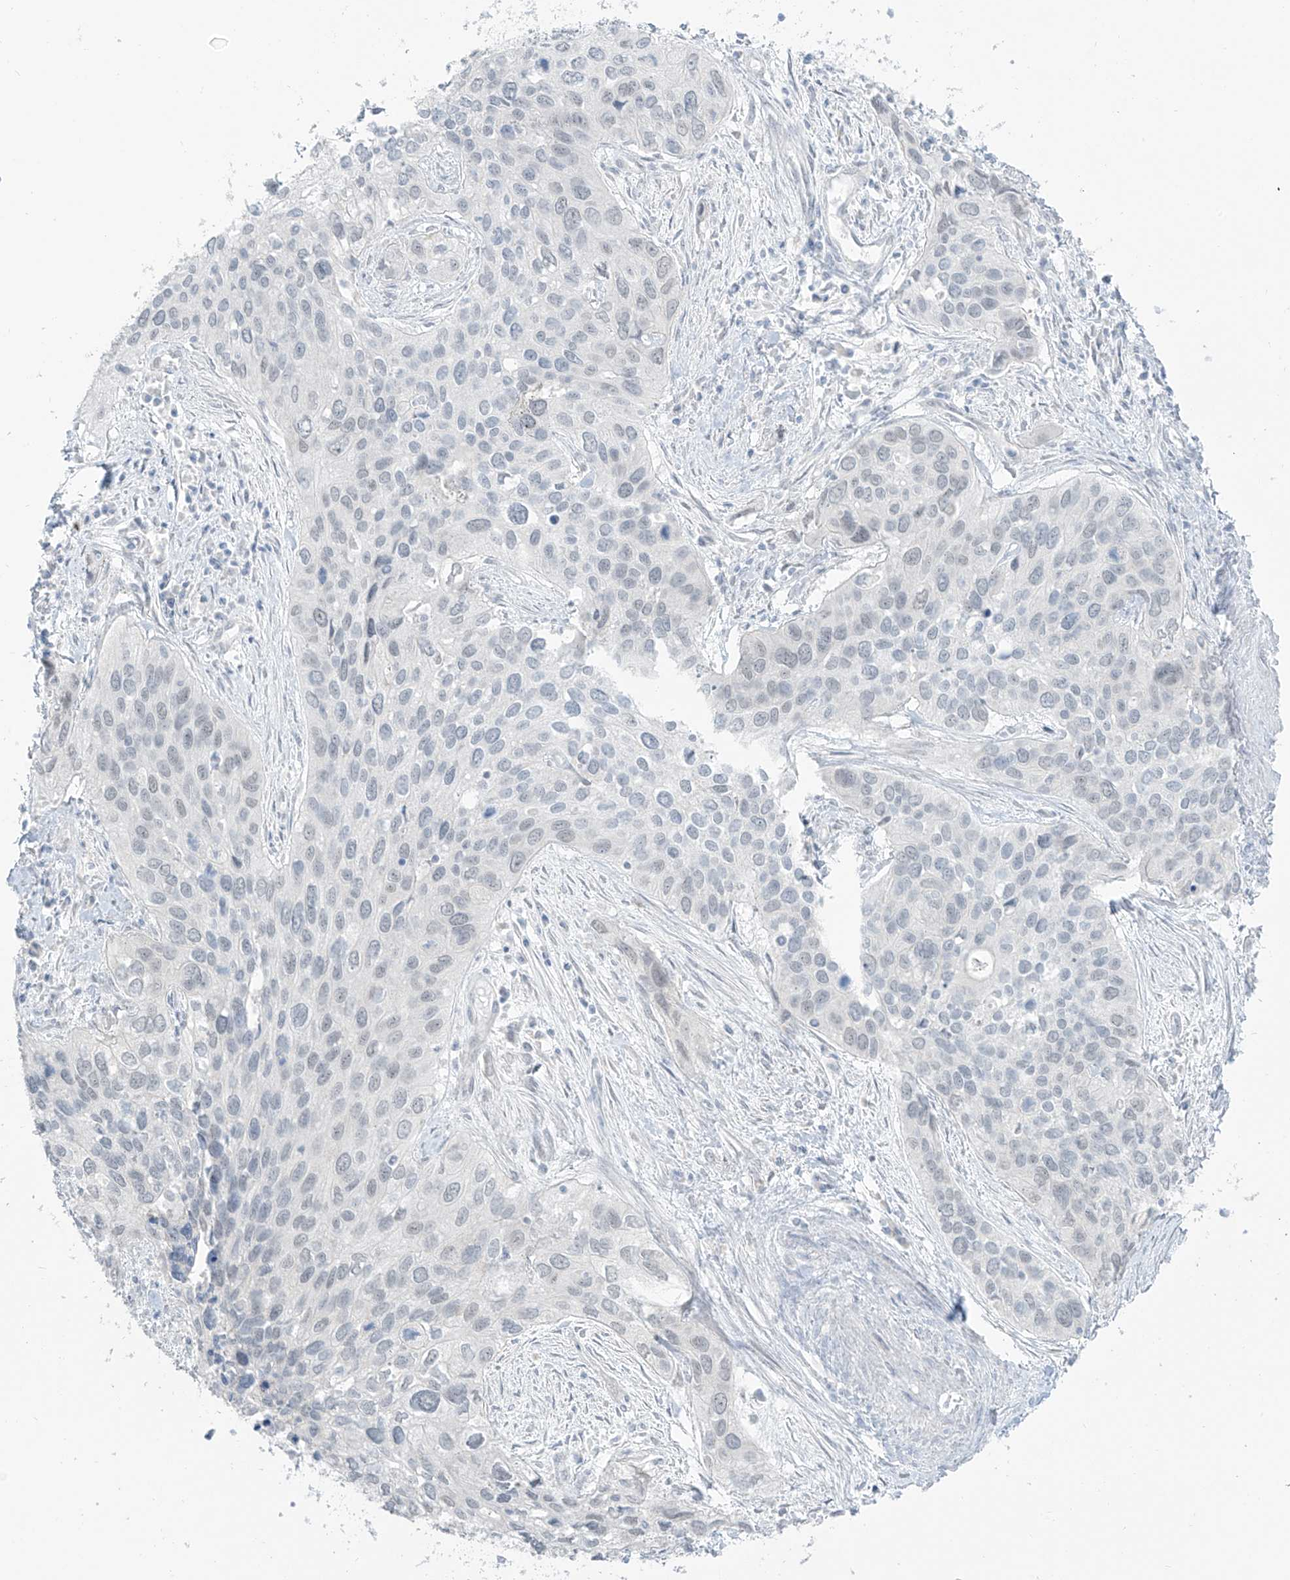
{"staining": {"intensity": "negative", "quantity": "none", "location": "none"}, "tissue": "cervical cancer", "cell_type": "Tumor cells", "image_type": "cancer", "snomed": [{"axis": "morphology", "description": "Squamous cell carcinoma, NOS"}, {"axis": "topography", "description": "Cervix"}], "caption": "Tumor cells are negative for brown protein staining in cervical cancer (squamous cell carcinoma).", "gene": "PRDM6", "patient": {"sex": "female", "age": 55}}